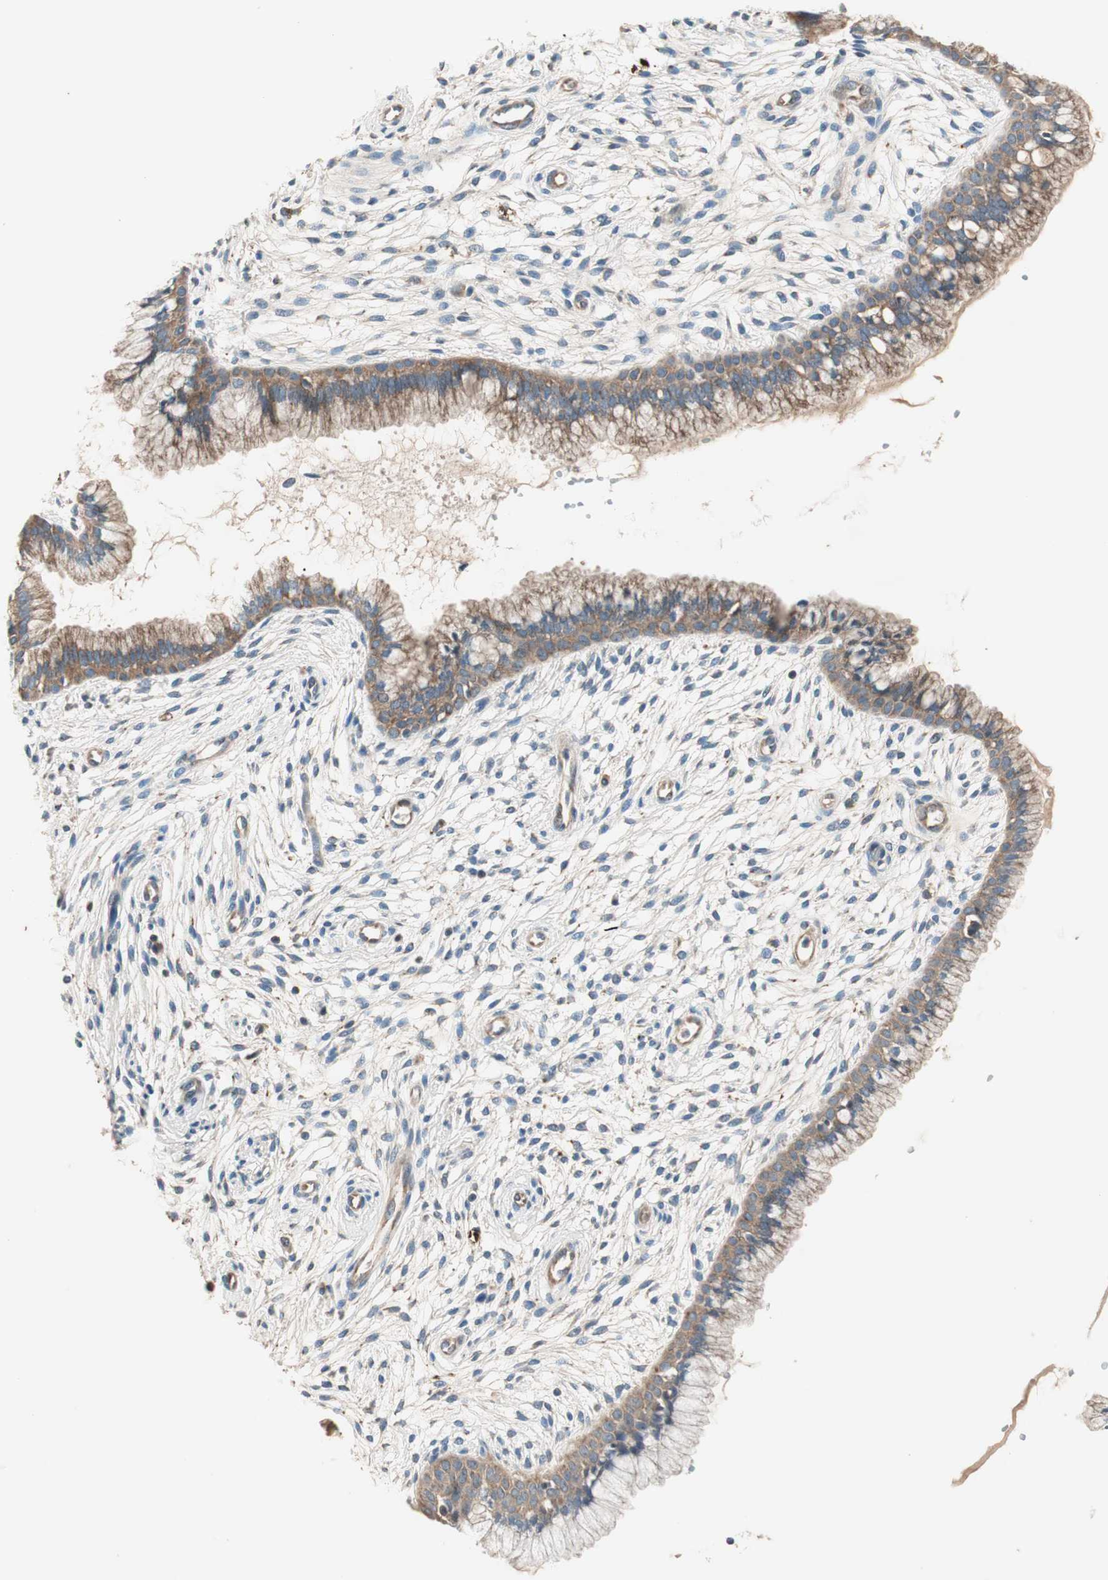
{"staining": {"intensity": "moderate", "quantity": ">75%", "location": "cytoplasmic/membranous"}, "tissue": "cervix", "cell_type": "Glandular cells", "image_type": "normal", "snomed": [{"axis": "morphology", "description": "Normal tissue, NOS"}, {"axis": "topography", "description": "Cervix"}], "caption": "The immunohistochemical stain shows moderate cytoplasmic/membranous positivity in glandular cells of normal cervix. Immunohistochemistry (ihc) stains the protein in brown and the nuclei are stained blue.", "gene": "HPN", "patient": {"sex": "female", "age": 39}}